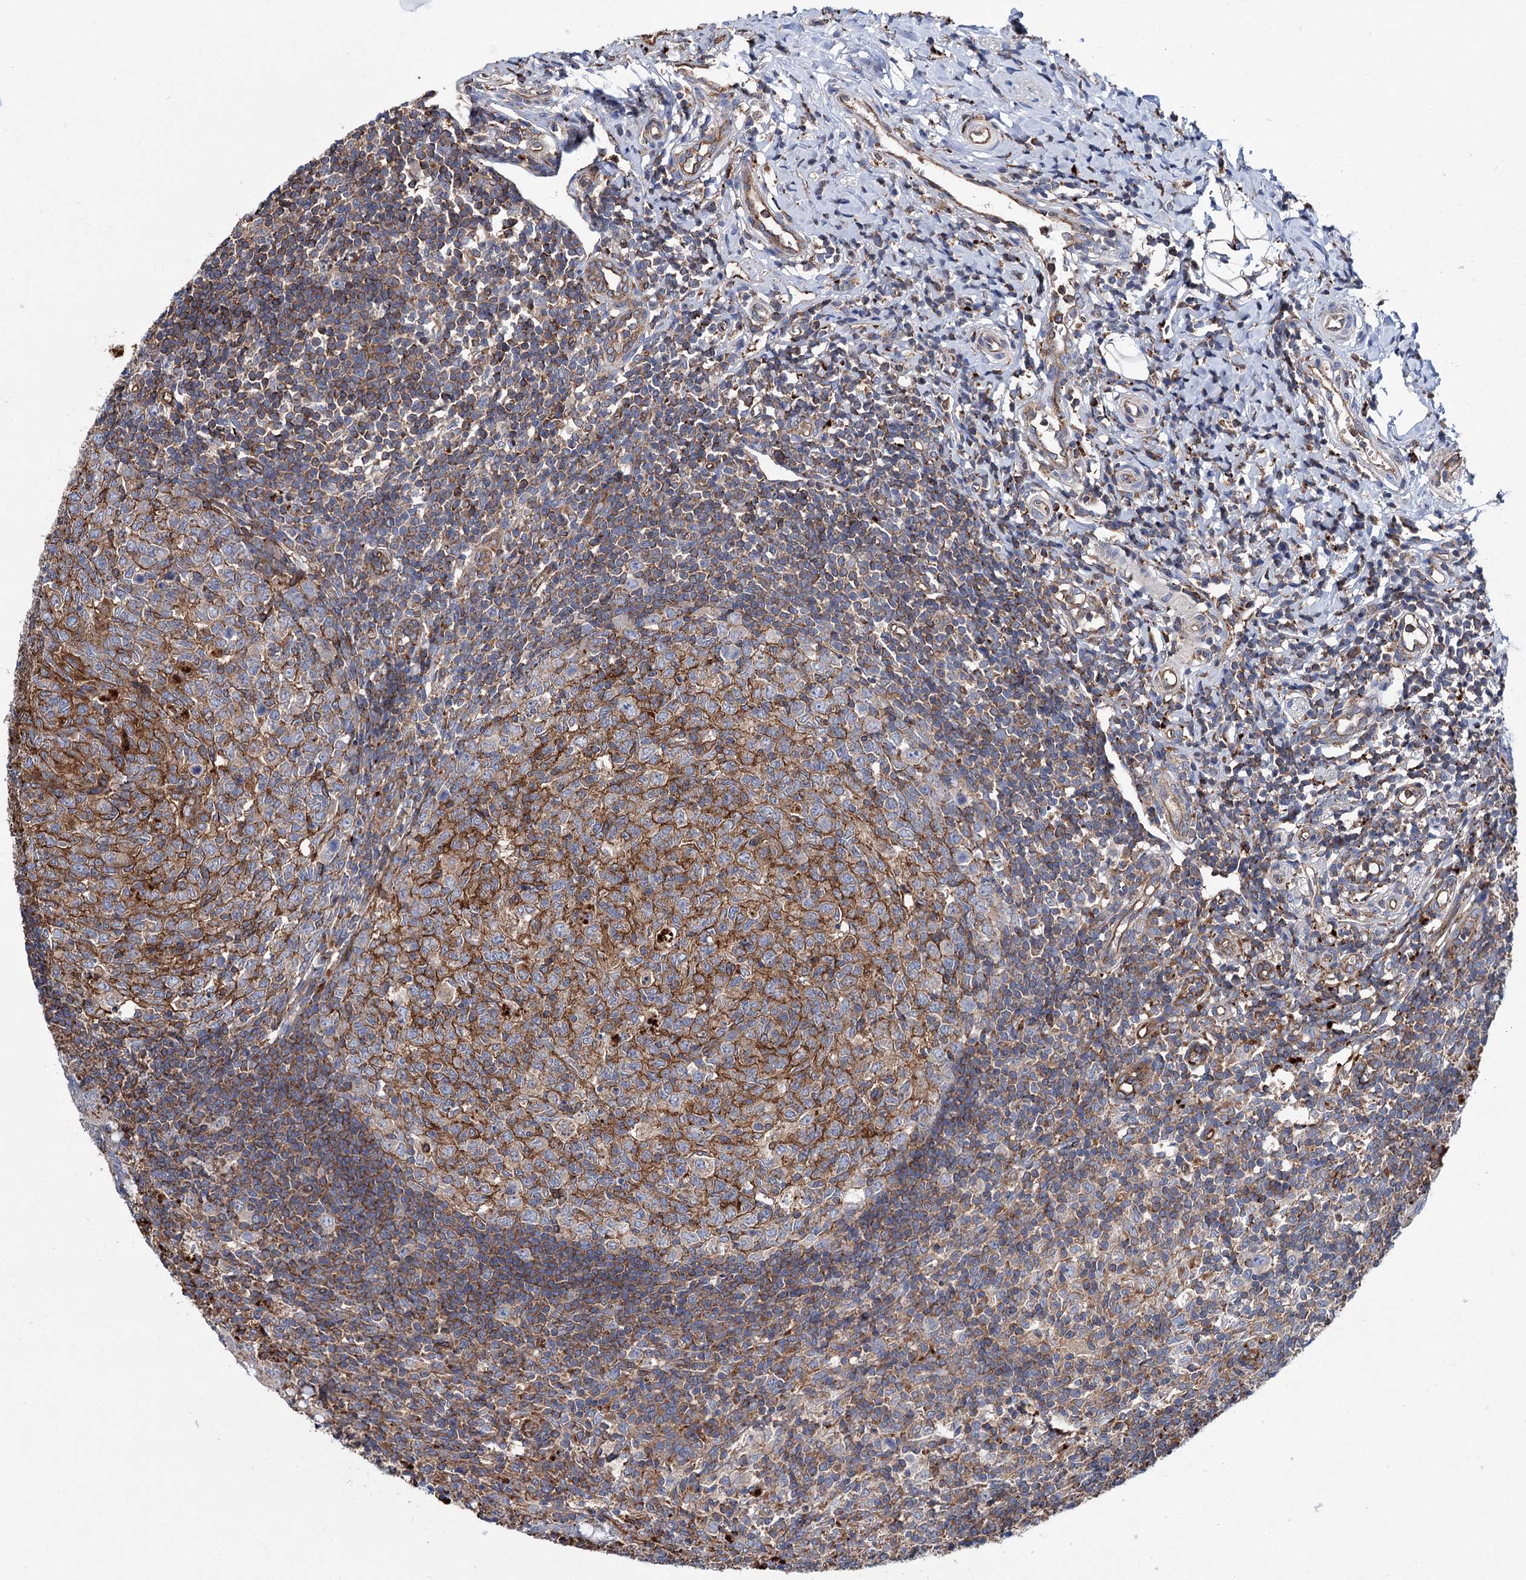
{"staining": {"intensity": "moderate", "quantity": "25%-75%", "location": "cytoplasmic/membranous"}, "tissue": "appendix", "cell_type": "Glandular cells", "image_type": "normal", "snomed": [{"axis": "morphology", "description": "Normal tissue, NOS"}, {"axis": "topography", "description": "Appendix"}], "caption": "Appendix stained for a protein displays moderate cytoplasmic/membranous positivity in glandular cells. The staining was performed using DAB (3,3'-diaminobenzidine), with brown indicating positive protein expression. Nuclei are stained blue with hematoxylin.", "gene": "SCPEP1", "patient": {"sex": "male", "age": 14}}